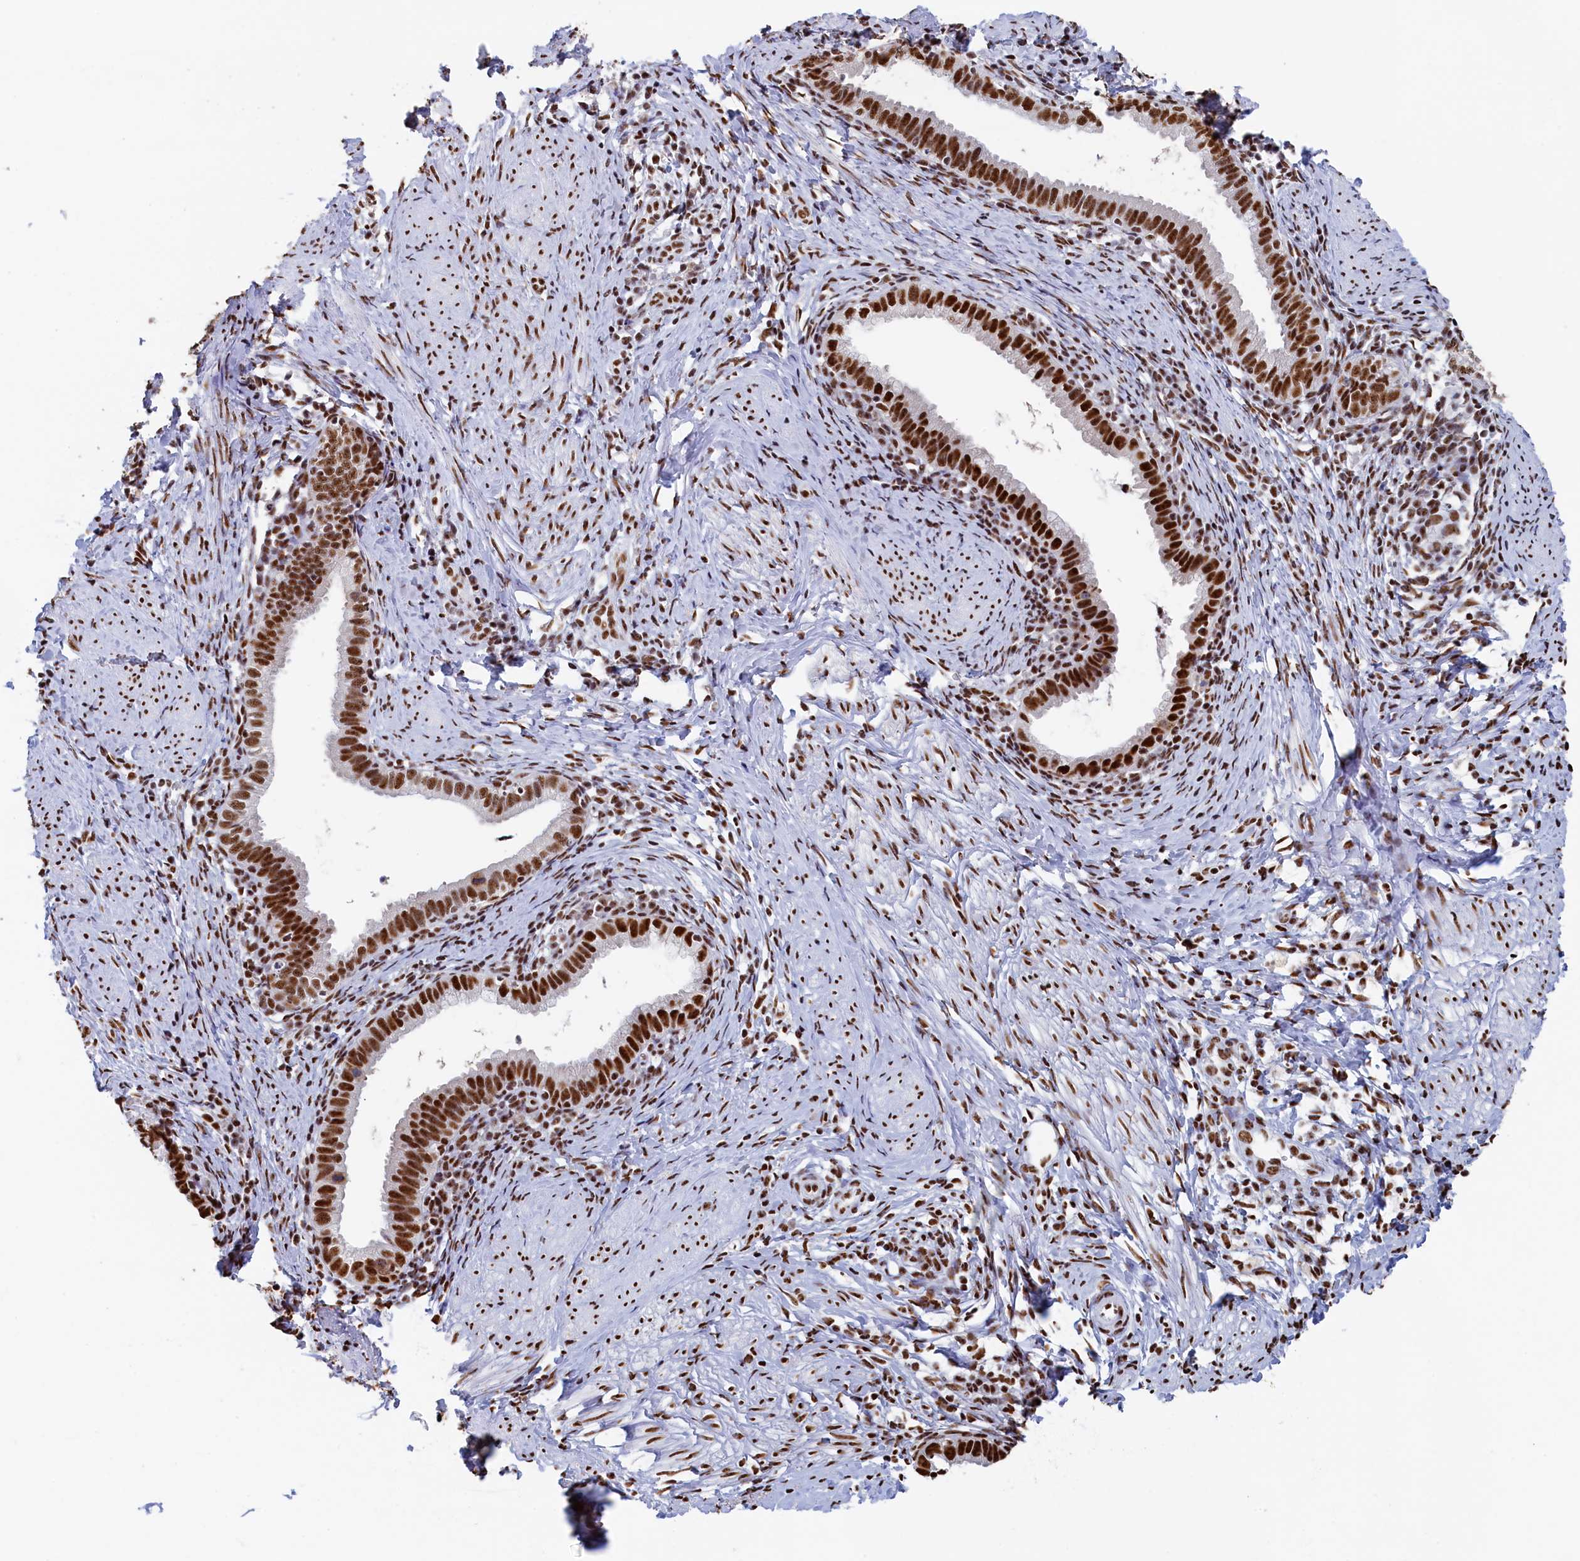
{"staining": {"intensity": "strong", "quantity": ">75%", "location": "nuclear"}, "tissue": "cervical cancer", "cell_type": "Tumor cells", "image_type": "cancer", "snomed": [{"axis": "morphology", "description": "Adenocarcinoma, NOS"}, {"axis": "topography", "description": "Cervix"}], "caption": "Immunohistochemistry (DAB (3,3'-diaminobenzidine)) staining of cervical cancer displays strong nuclear protein expression in approximately >75% of tumor cells. (Stains: DAB in brown, nuclei in blue, Microscopy: brightfield microscopy at high magnification).", "gene": "MOSPD3", "patient": {"sex": "female", "age": 36}}